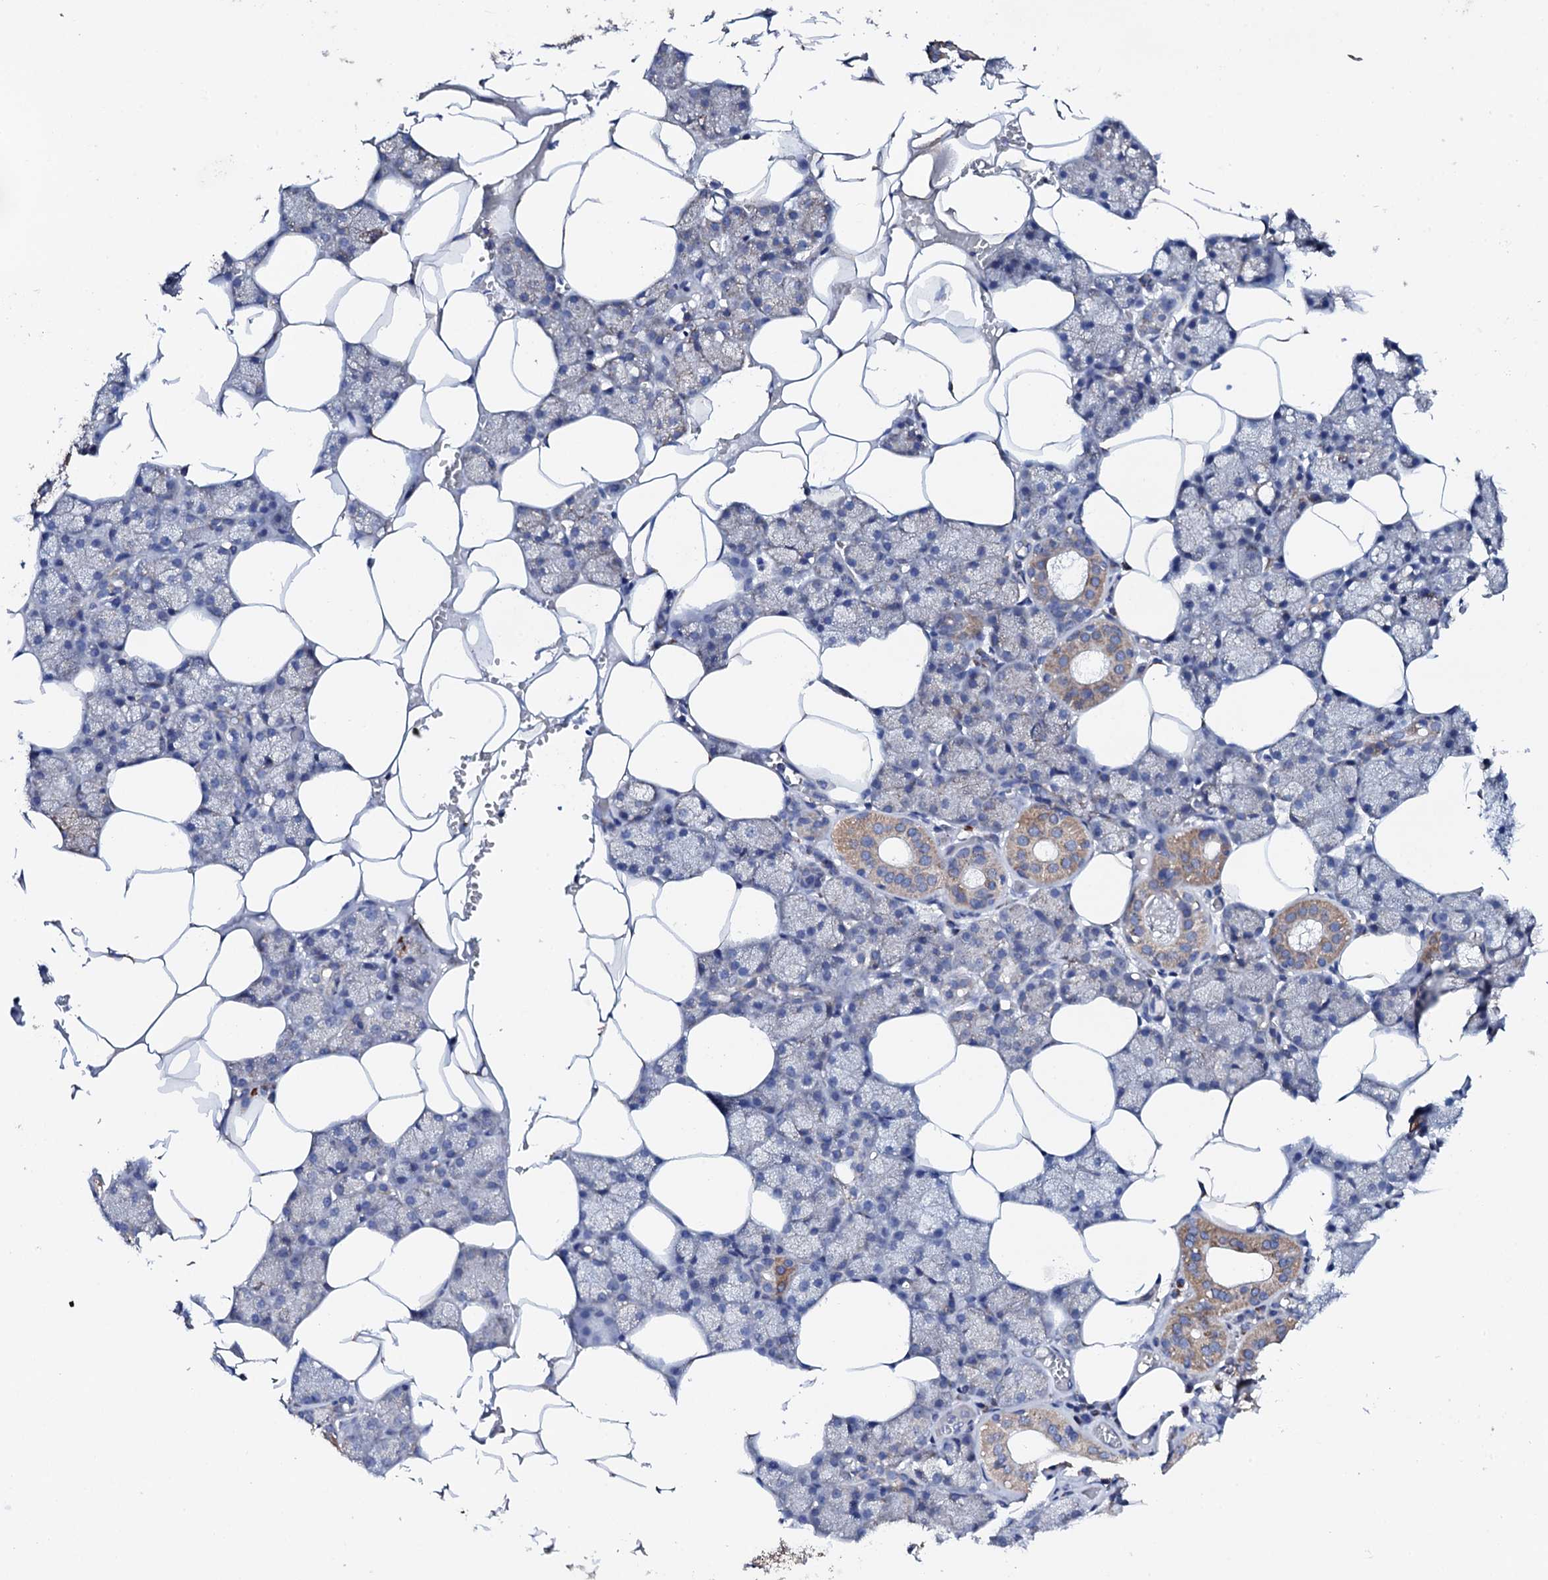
{"staining": {"intensity": "moderate", "quantity": "25%-75%", "location": "cytoplasmic/membranous"}, "tissue": "salivary gland", "cell_type": "Glandular cells", "image_type": "normal", "snomed": [{"axis": "morphology", "description": "Normal tissue, NOS"}, {"axis": "topography", "description": "Salivary gland"}], "caption": "IHC image of normal salivary gland: salivary gland stained using IHC shows medium levels of moderate protein expression localized specifically in the cytoplasmic/membranous of glandular cells, appearing as a cytoplasmic/membranous brown color.", "gene": "TCAF2C", "patient": {"sex": "male", "age": 62}}